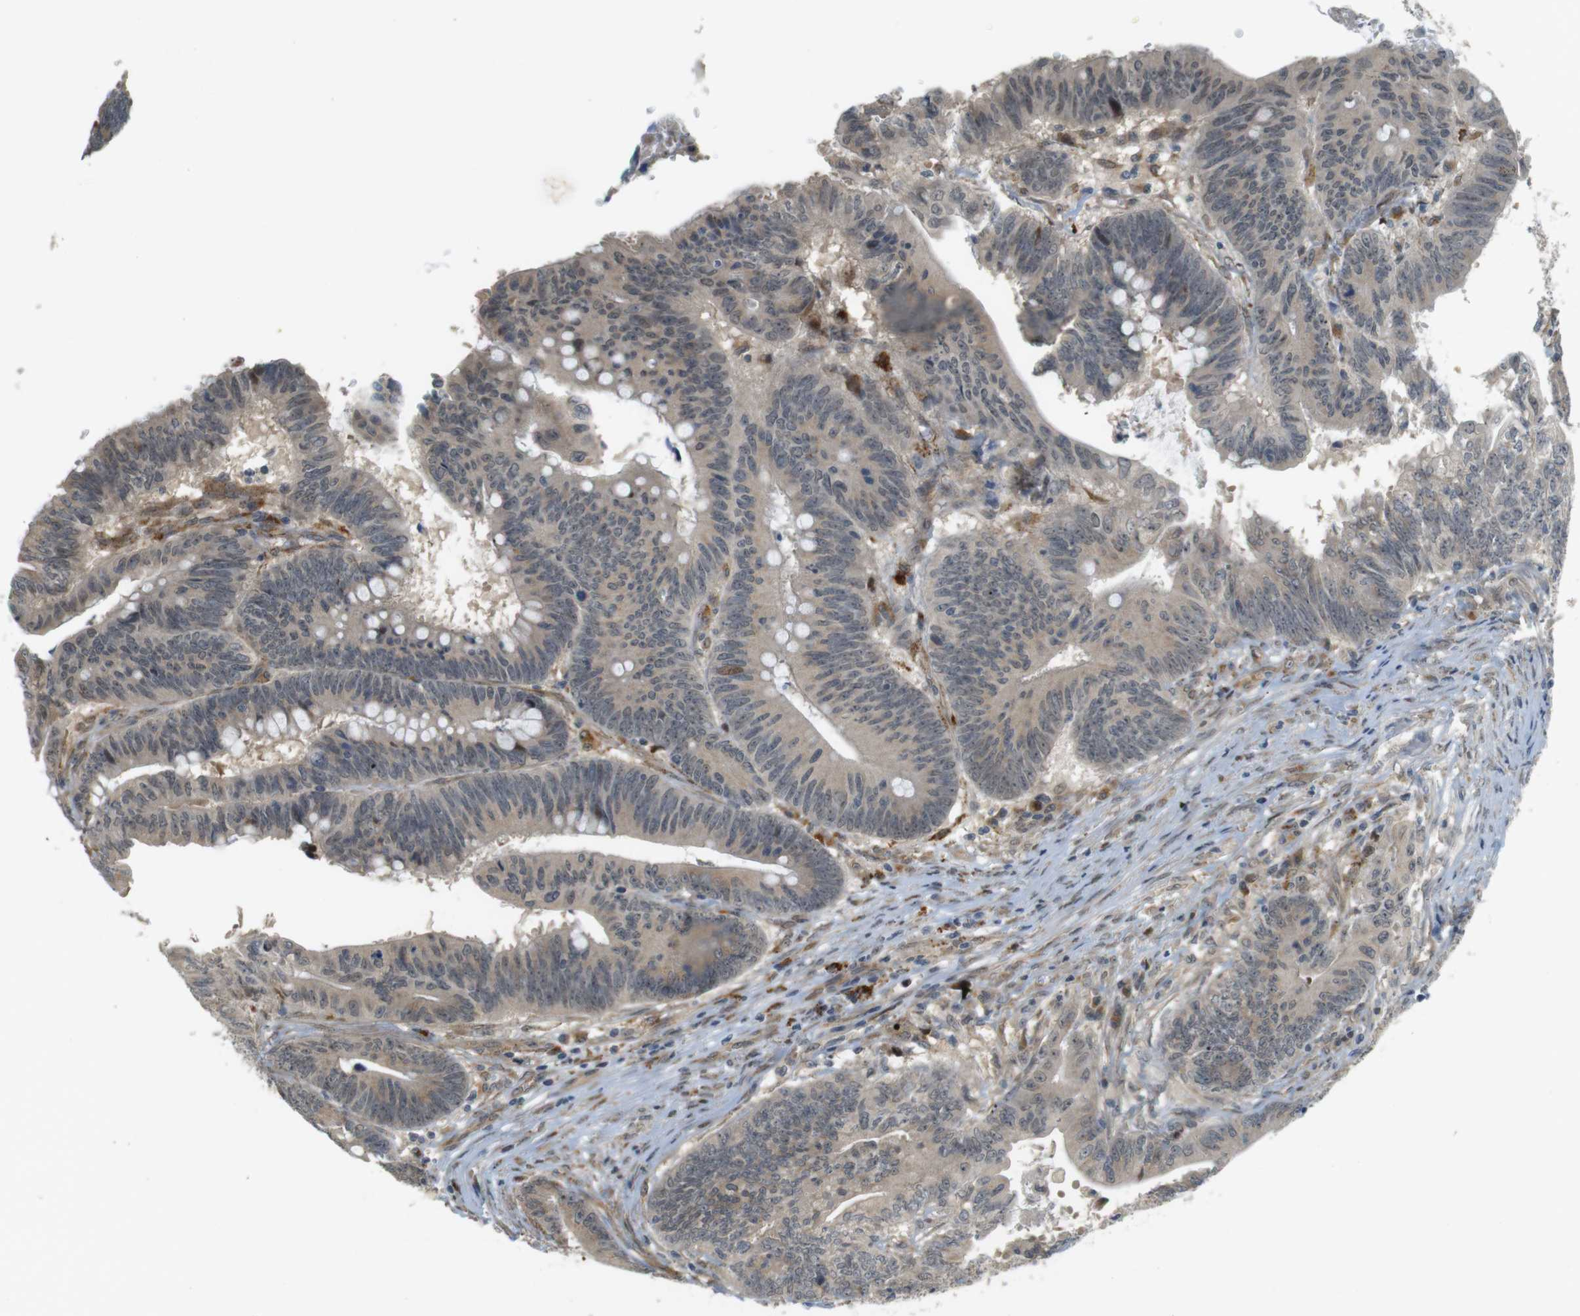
{"staining": {"intensity": "weak", "quantity": "<25%", "location": "cytoplasmic/membranous"}, "tissue": "colorectal cancer", "cell_type": "Tumor cells", "image_type": "cancer", "snomed": [{"axis": "morphology", "description": "Adenocarcinoma, NOS"}, {"axis": "topography", "description": "Colon"}], "caption": "Protein analysis of colorectal cancer demonstrates no significant expression in tumor cells. (Brightfield microscopy of DAB (3,3'-diaminobenzidine) immunohistochemistry (IHC) at high magnification).", "gene": "TSPAN9", "patient": {"sex": "male", "age": 45}}